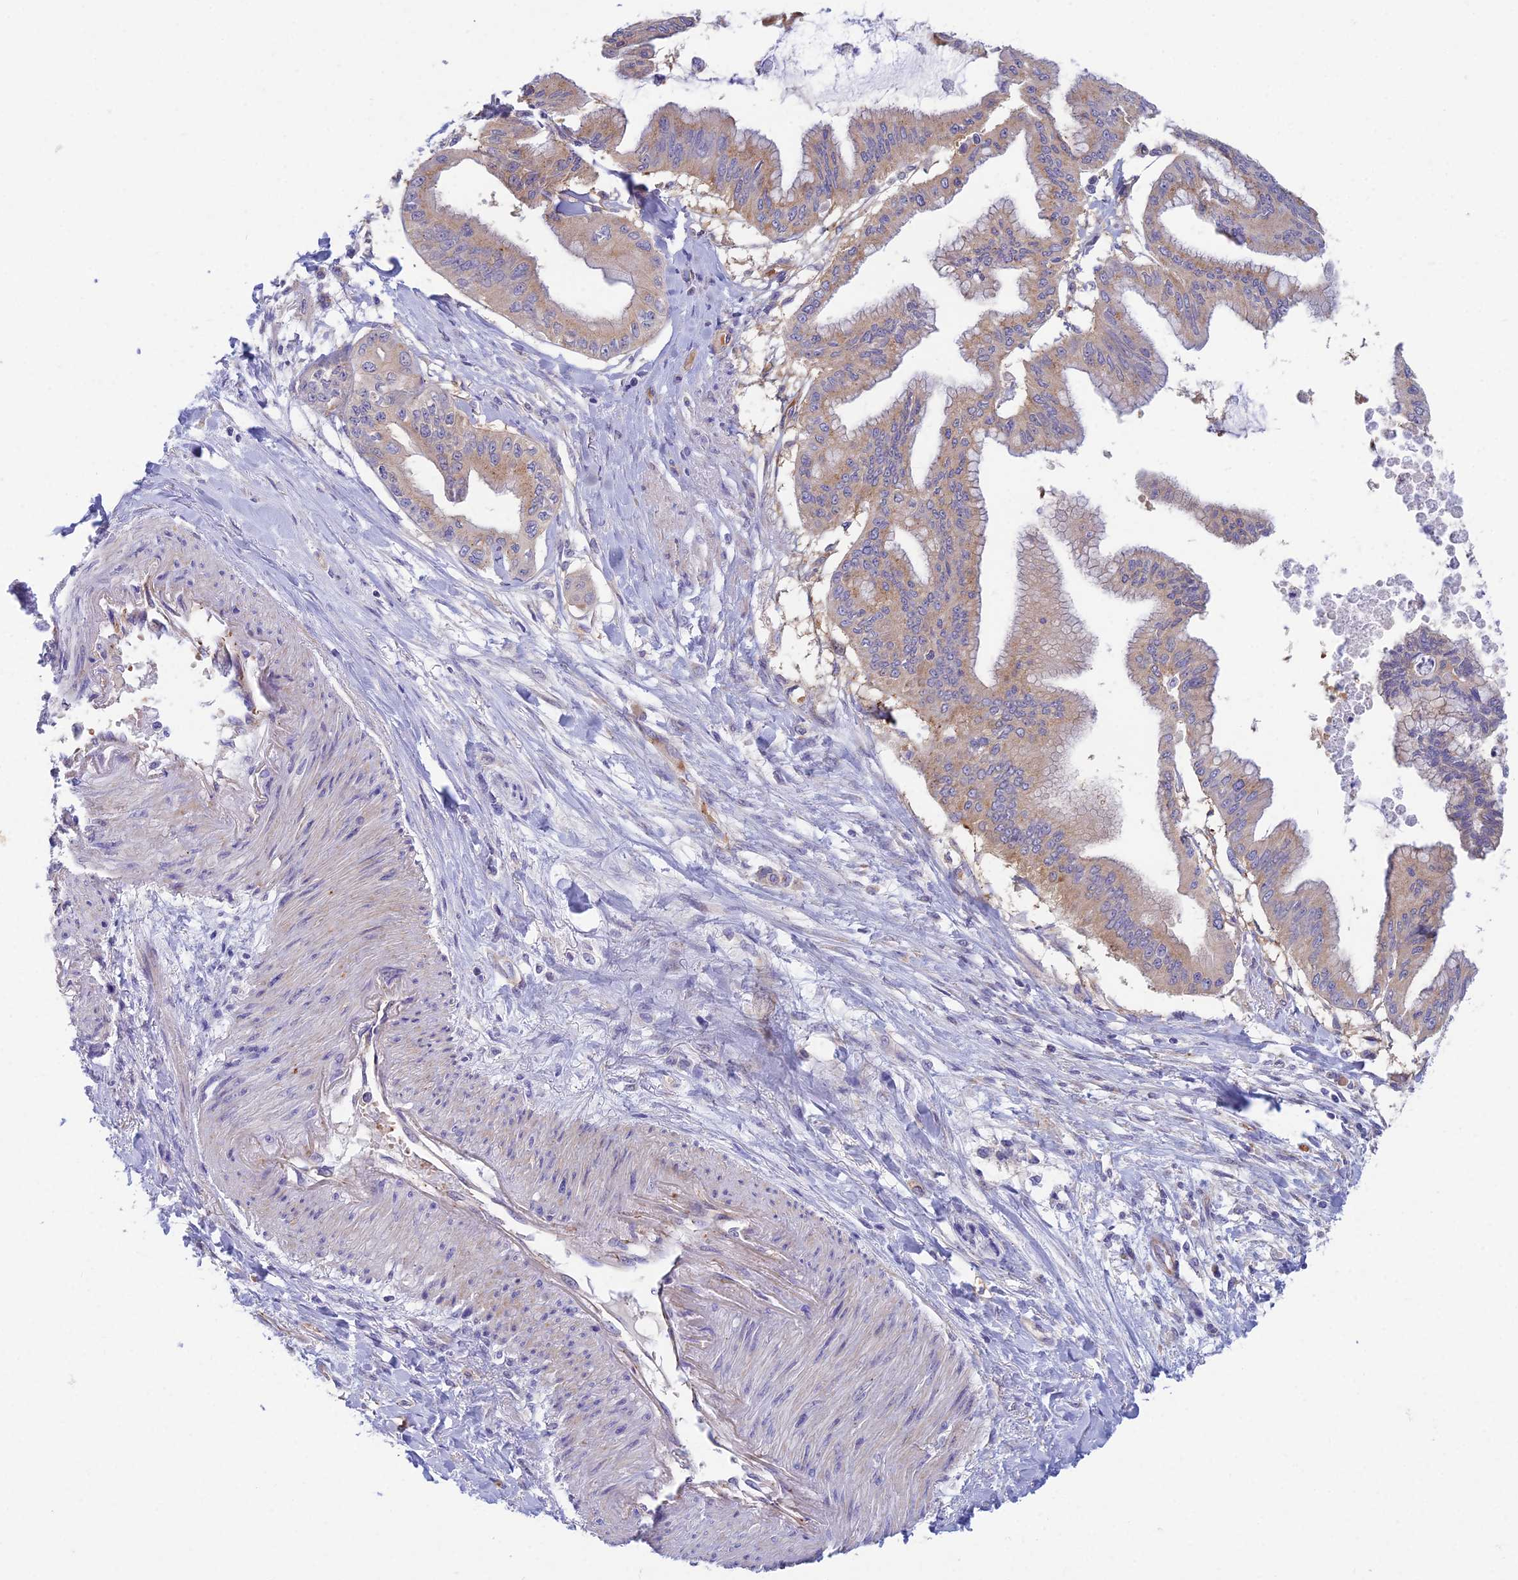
{"staining": {"intensity": "weak", "quantity": "25%-75%", "location": "cytoplasmic/membranous"}, "tissue": "pancreatic cancer", "cell_type": "Tumor cells", "image_type": "cancer", "snomed": [{"axis": "morphology", "description": "Adenocarcinoma, NOS"}, {"axis": "topography", "description": "Pancreas"}], "caption": "Weak cytoplasmic/membranous expression for a protein is appreciated in approximately 25%-75% of tumor cells of pancreatic adenocarcinoma using immunohistochemistry.", "gene": "ZNF564", "patient": {"sex": "male", "age": 46}}